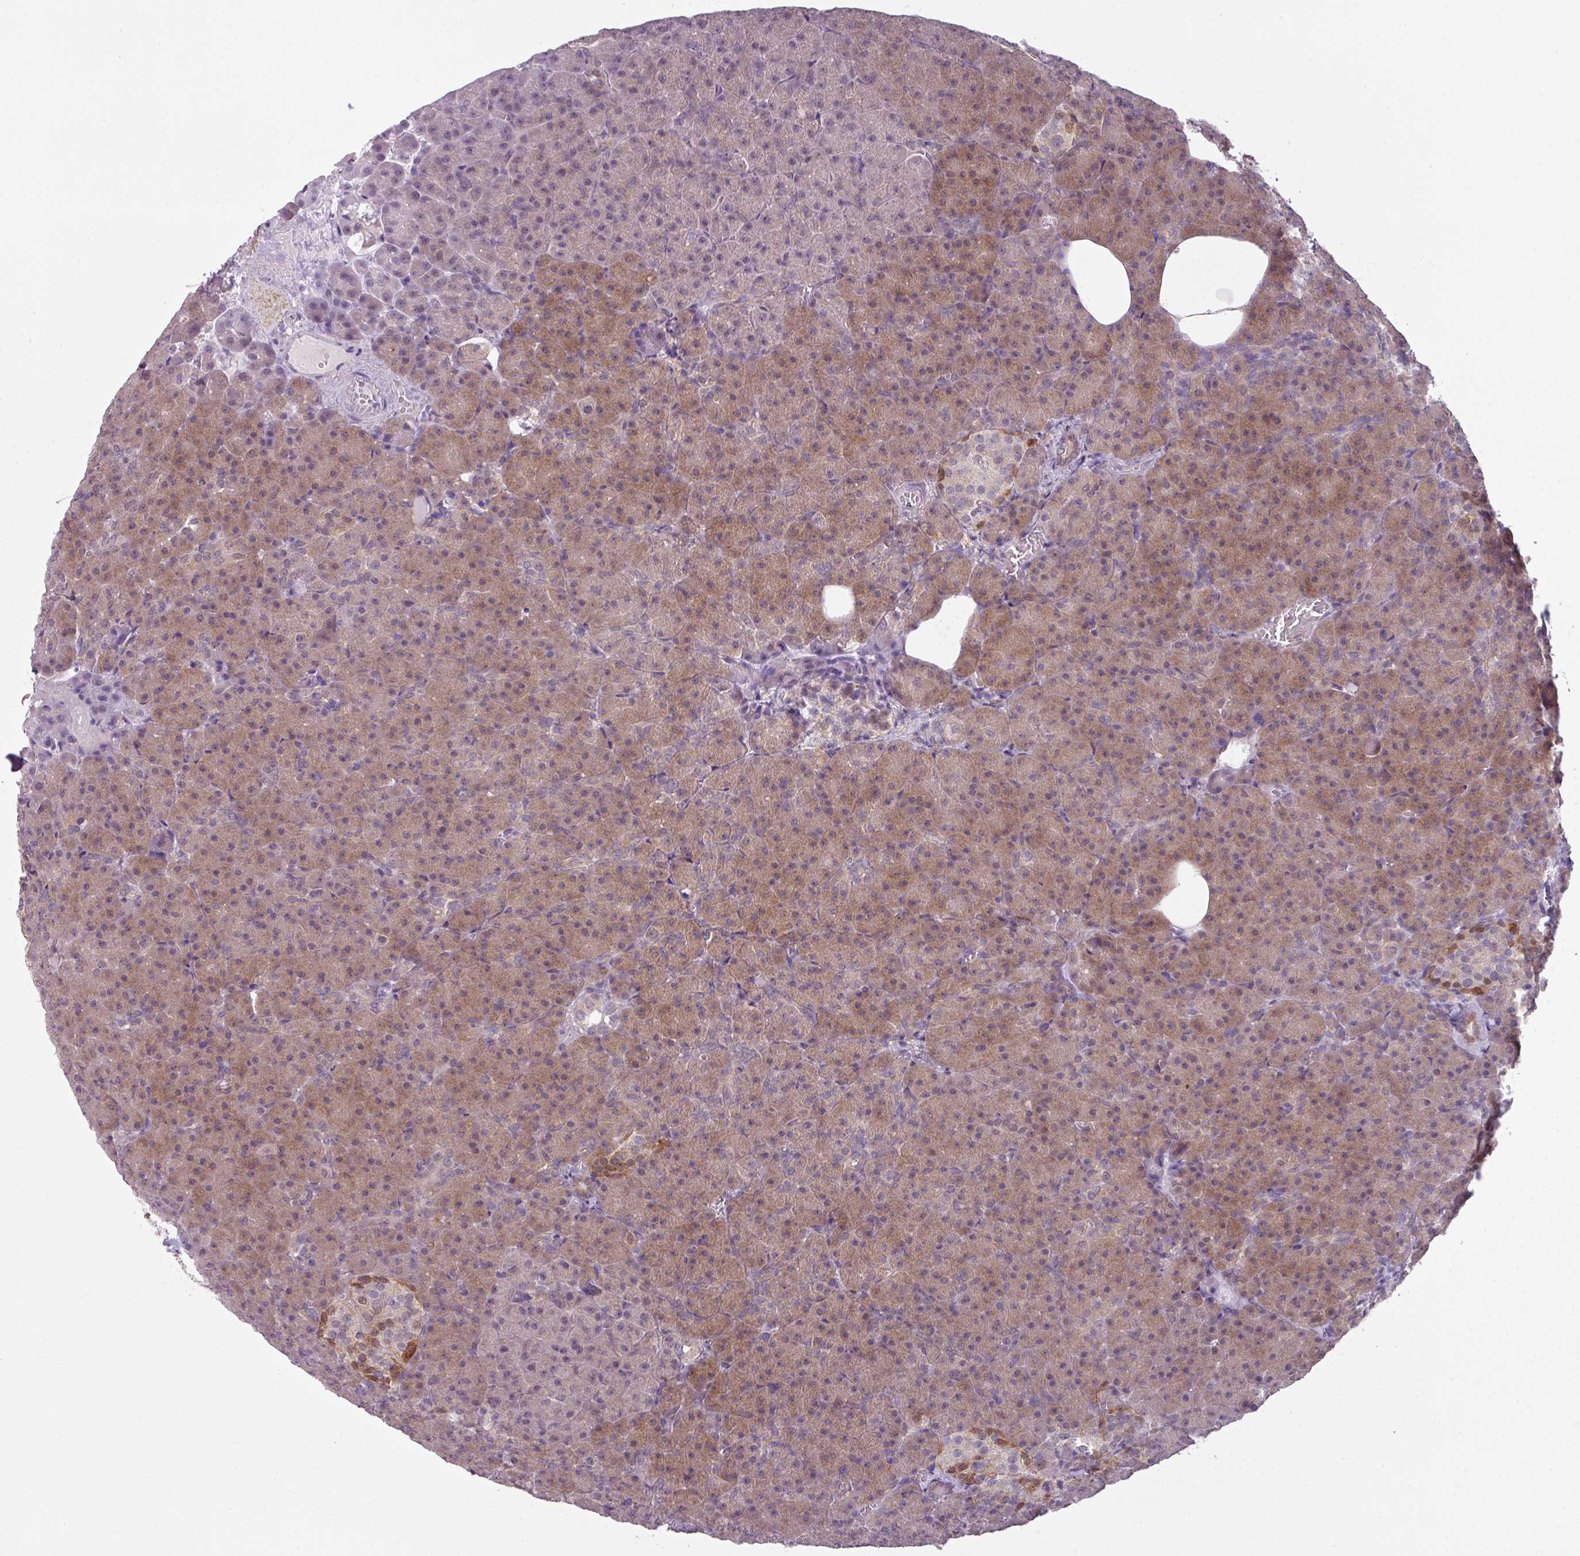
{"staining": {"intensity": "moderate", "quantity": "25%-75%", "location": "cytoplasmic/membranous"}, "tissue": "pancreas", "cell_type": "Exocrine glandular cells", "image_type": "normal", "snomed": [{"axis": "morphology", "description": "Normal tissue, NOS"}, {"axis": "topography", "description": "Pancreas"}], "caption": "Immunohistochemistry (IHC) (DAB) staining of unremarkable human pancreas demonstrates moderate cytoplasmic/membranous protein positivity in approximately 25%-75% of exocrine glandular cells. (brown staining indicates protein expression, while blue staining denotes nuclei).", "gene": "TTLL12", "patient": {"sex": "female", "age": 74}}